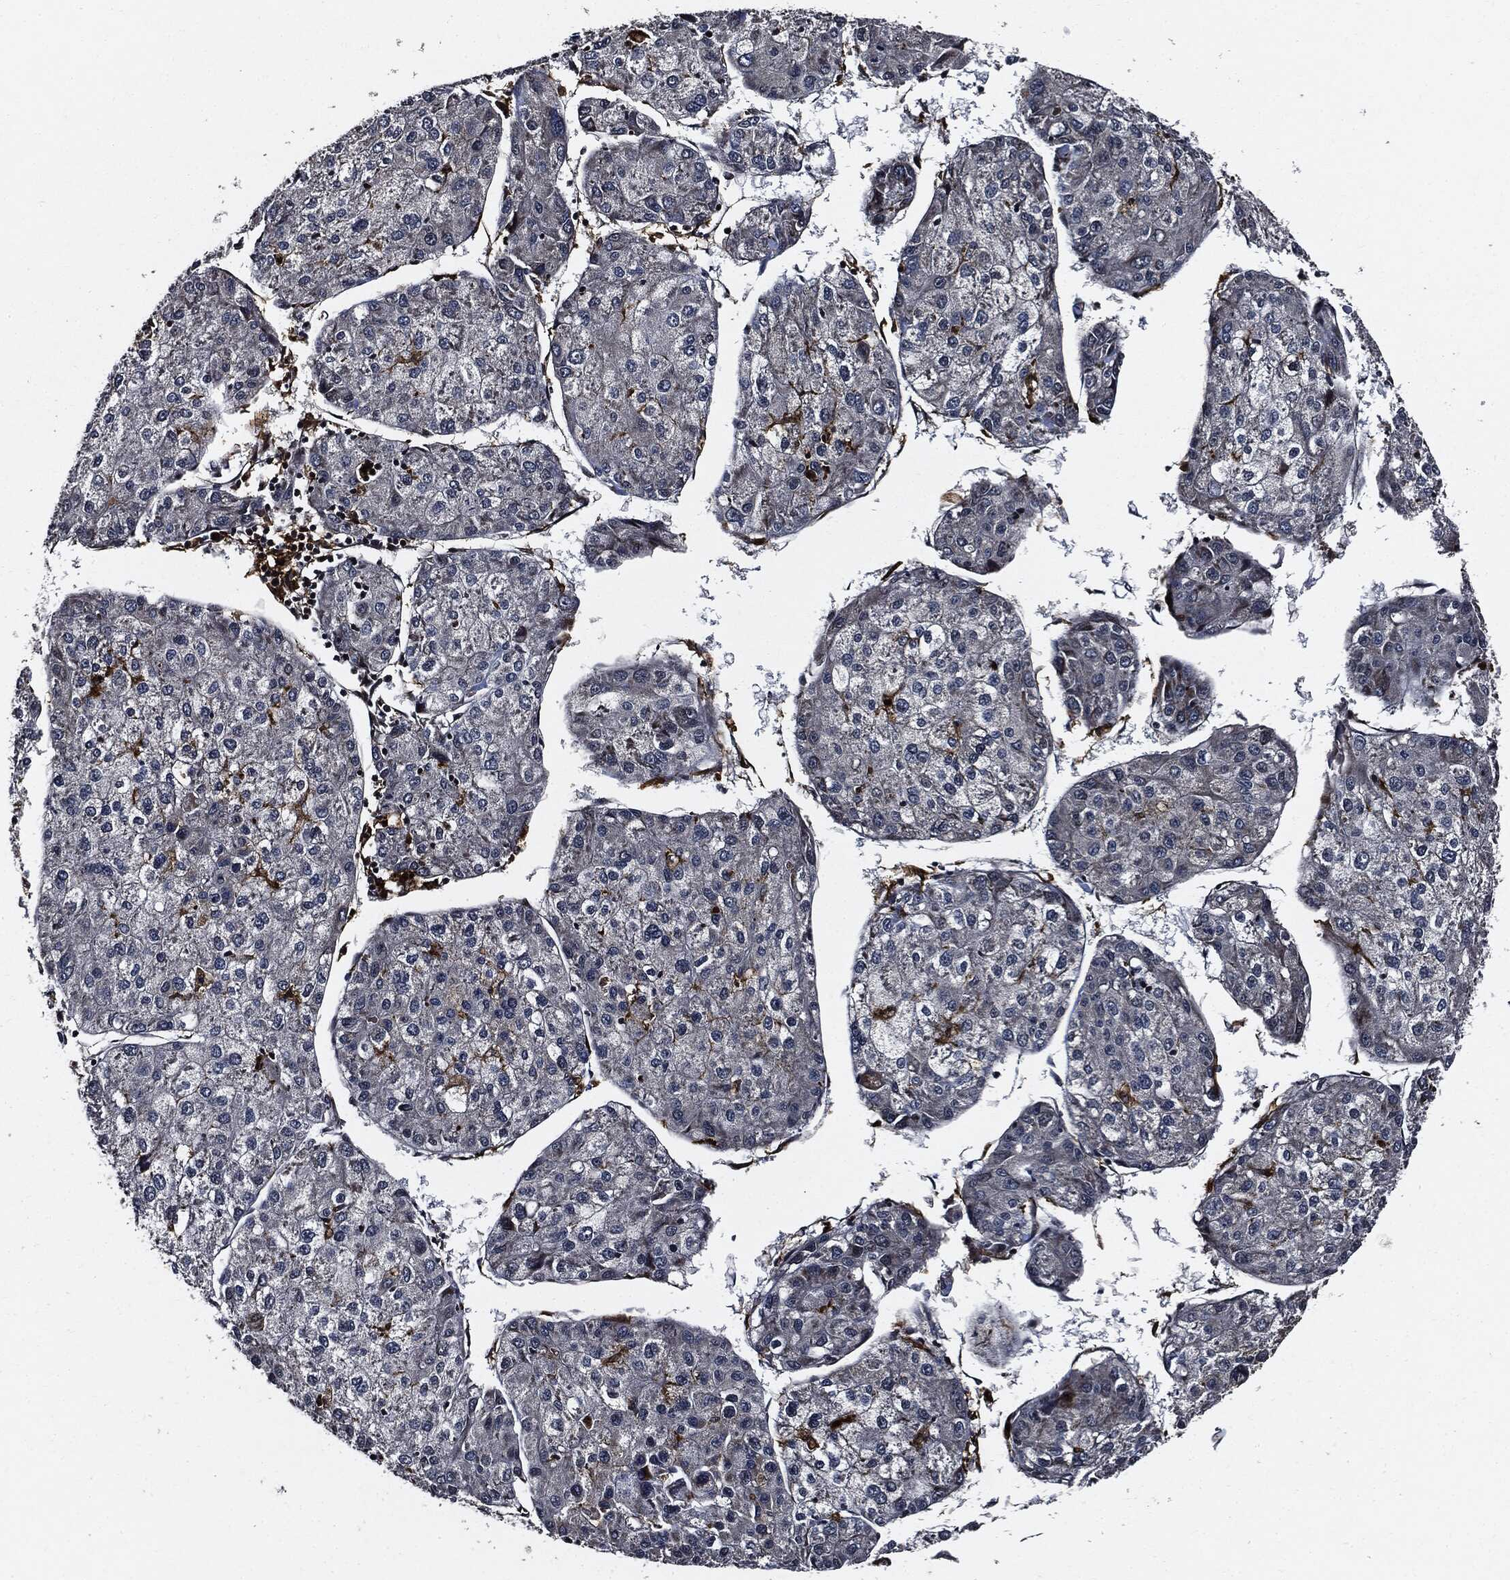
{"staining": {"intensity": "negative", "quantity": "none", "location": "none"}, "tissue": "liver cancer", "cell_type": "Tumor cells", "image_type": "cancer", "snomed": [{"axis": "morphology", "description": "Carcinoma, Hepatocellular, NOS"}, {"axis": "topography", "description": "Liver"}], "caption": "A histopathology image of liver hepatocellular carcinoma stained for a protein exhibits no brown staining in tumor cells.", "gene": "SUGT1", "patient": {"sex": "male", "age": 43}}